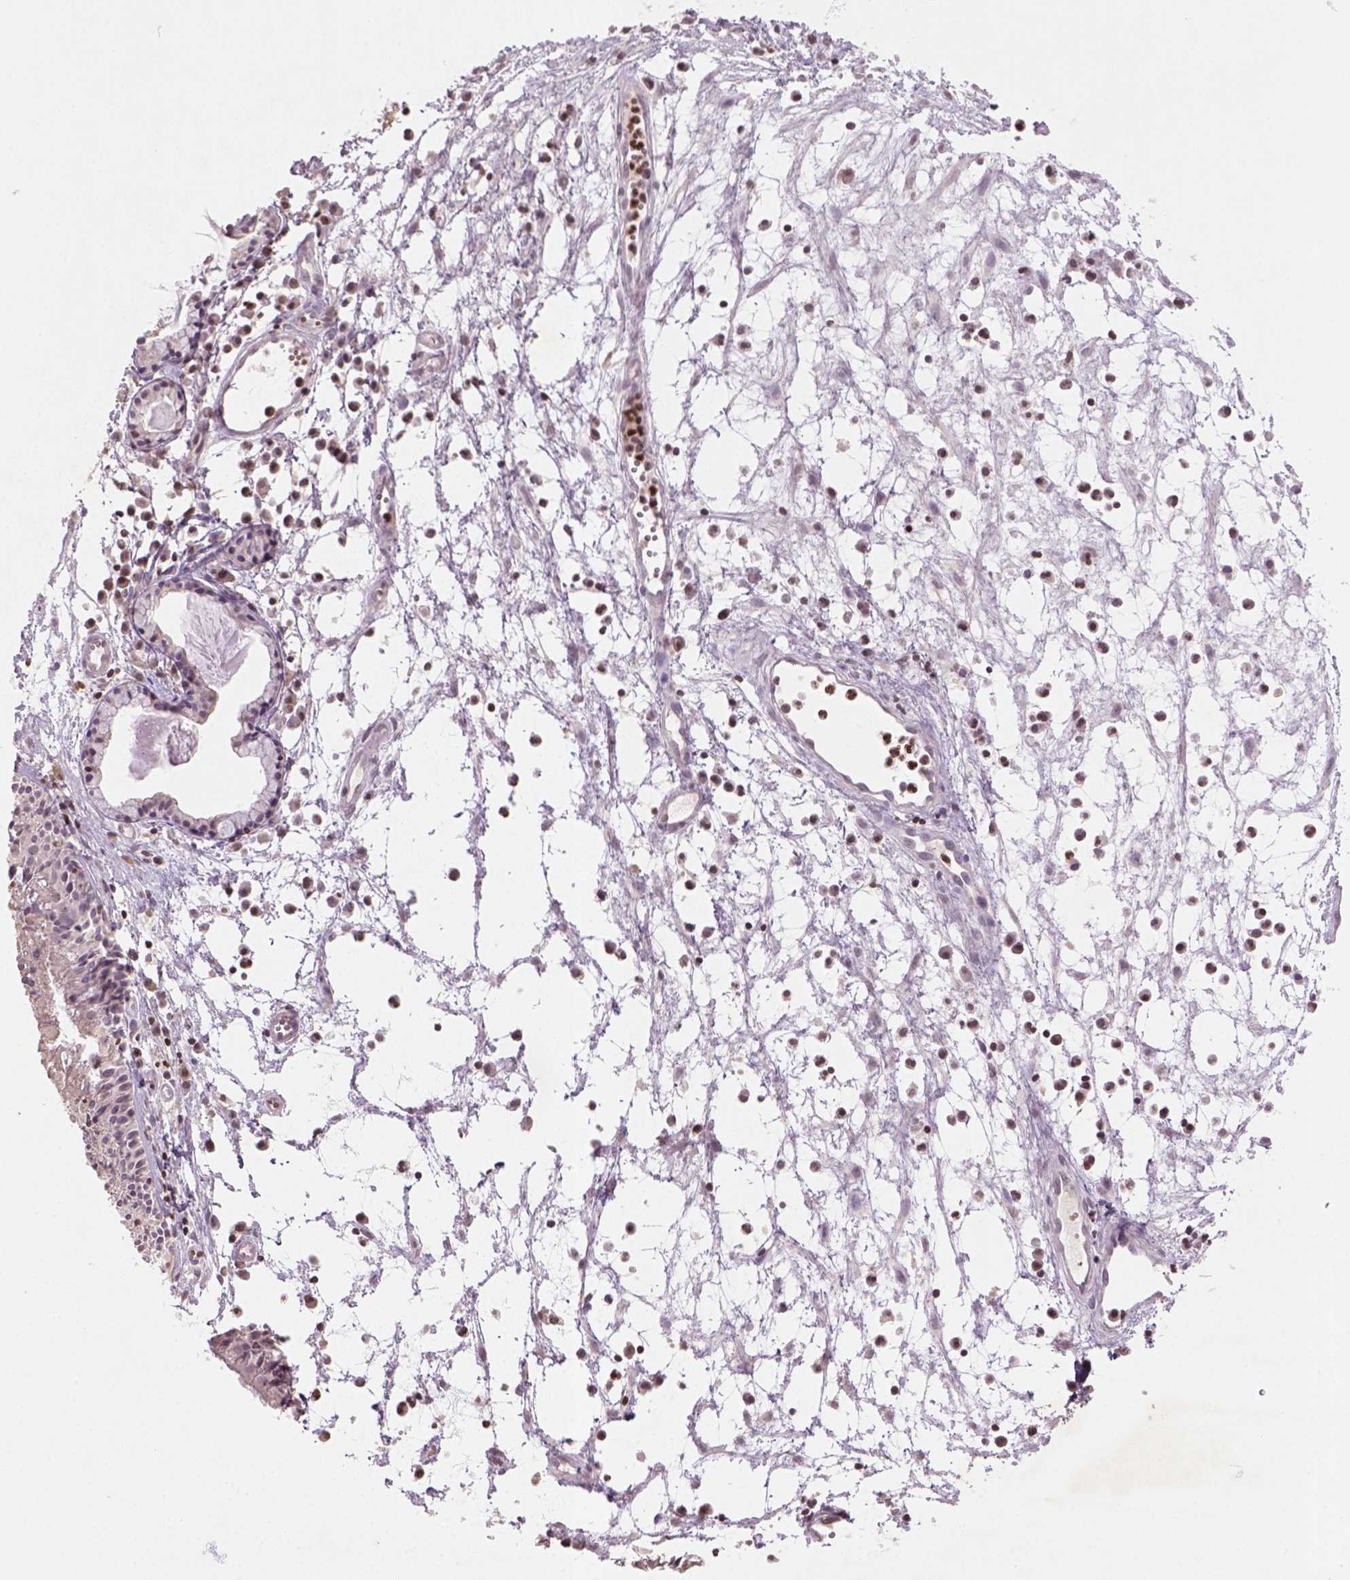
{"staining": {"intensity": "weak", "quantity": "25%-75%", "location": "cytoplasmic/membranous"}, "tissue": "nasopharynx", "cell_type": "Respiratory epithelial cells", "image_type": "normal", "snomed": [{"axis": "morphology", "description": "Normal tissue, NOS"}, {"axis": "topography", "description": "Nasopharynx"}], "caption": "Immunohistochemical staining of benign human nasopharynx exhibits 25%-75% levels of weak cytoplasmic/membranous protein positivity in about 25%-75% of respiratory epithelial cells.", "gene": "NUDT3", "patient": {"sex": "male", "age": 31}}